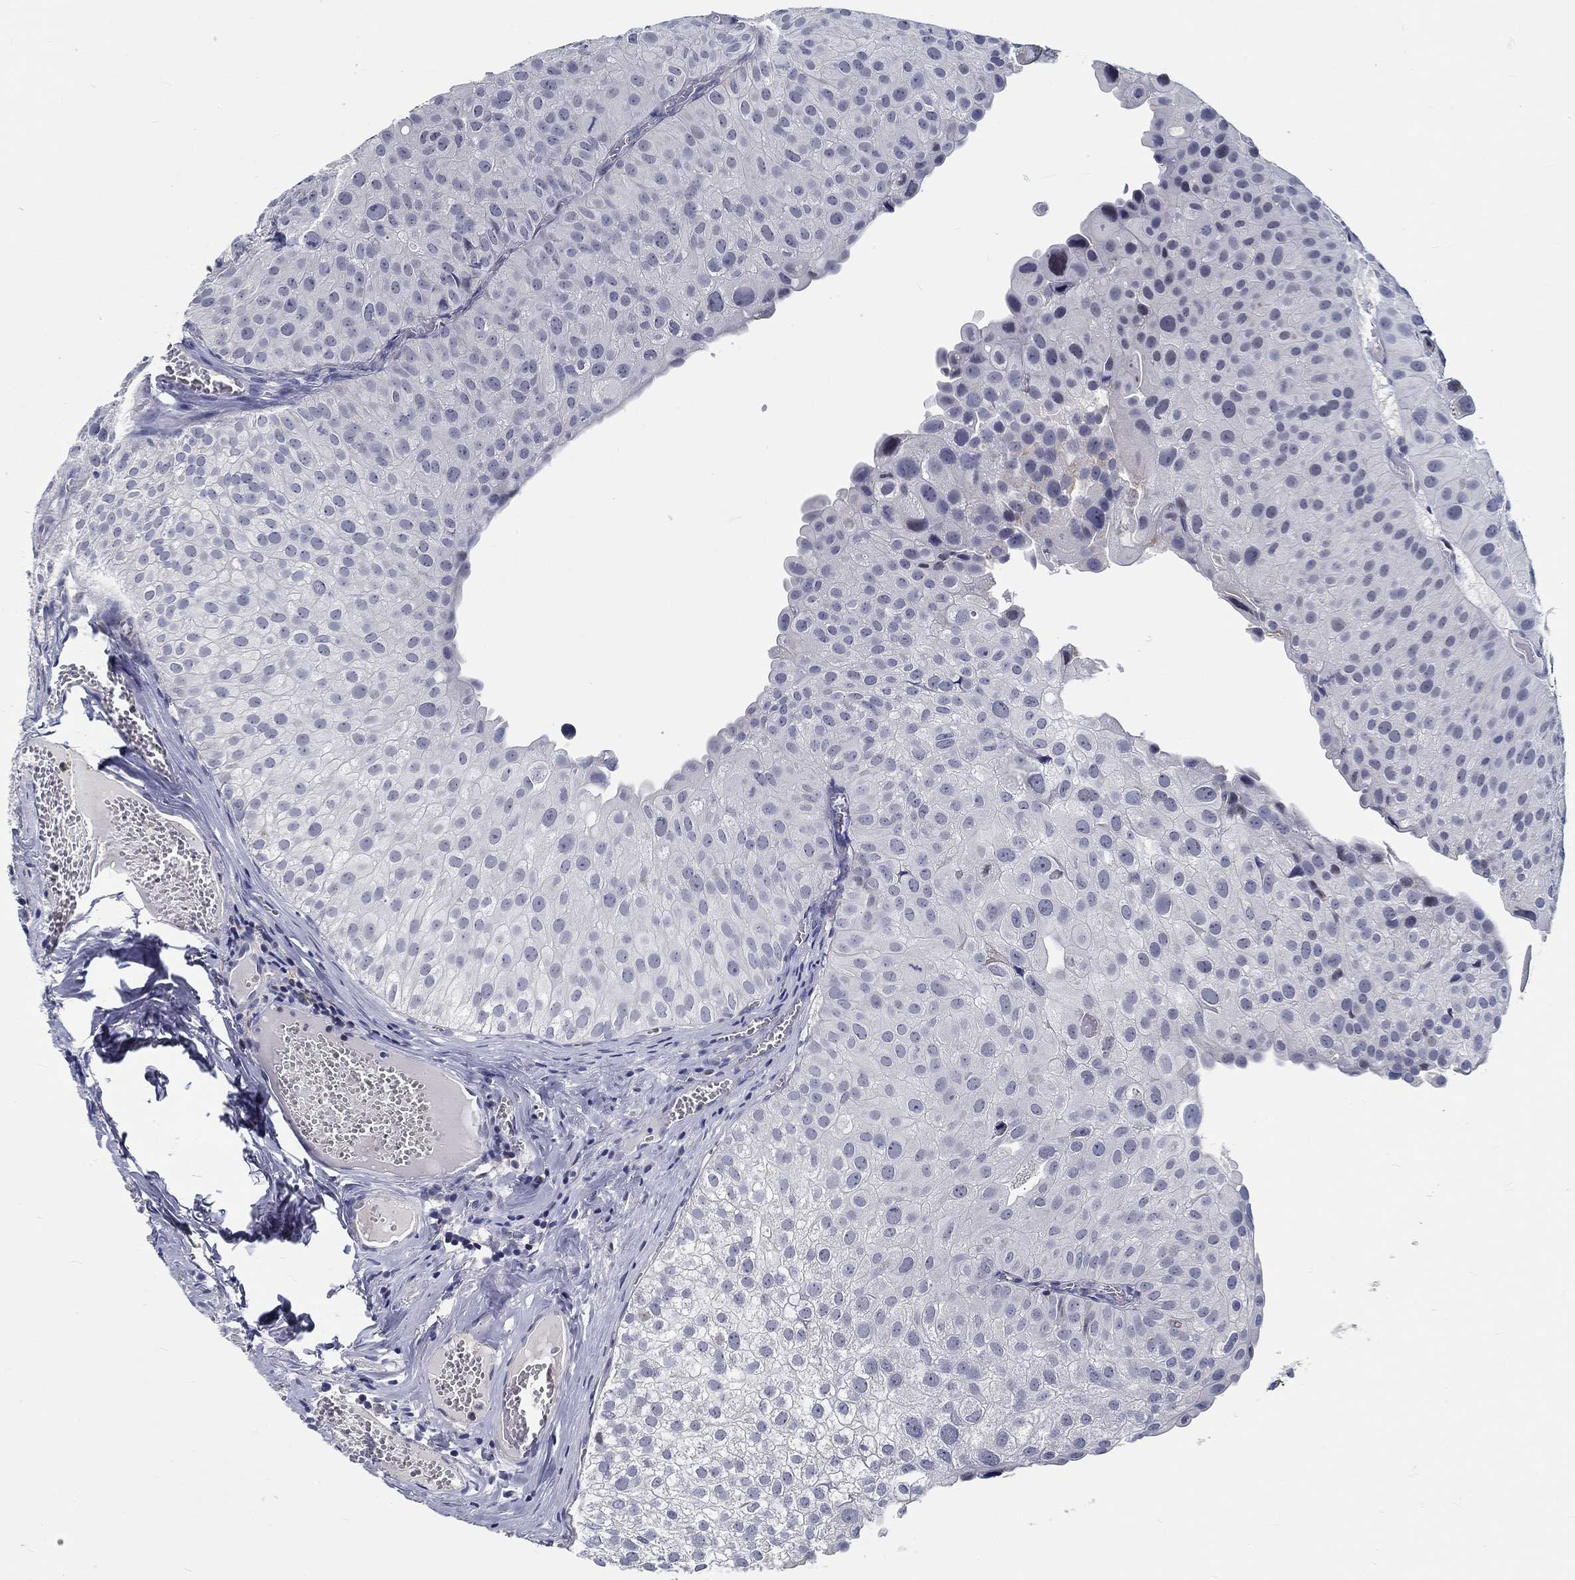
{"staining": {"intensity": "negative", "quantity": "none", "location": "none"}, "tissue": "urothelial cancer", "cell_type": "Tumor cells", "image_type": "cancer", "snomed": [{"axis": "morphology", "description": "Urothelial carcinoma, Low grade"}, {"axis": "topography", "description": "Urinary bladder"}], "caption": "Immunohistochemistry (IHC) photomicrograph of urothelial cancer stained for a protein (brown), which shows no staining in tumor cells.", "gene": "MYBPC1", "patient": {"sex": "female", "age": 78}}